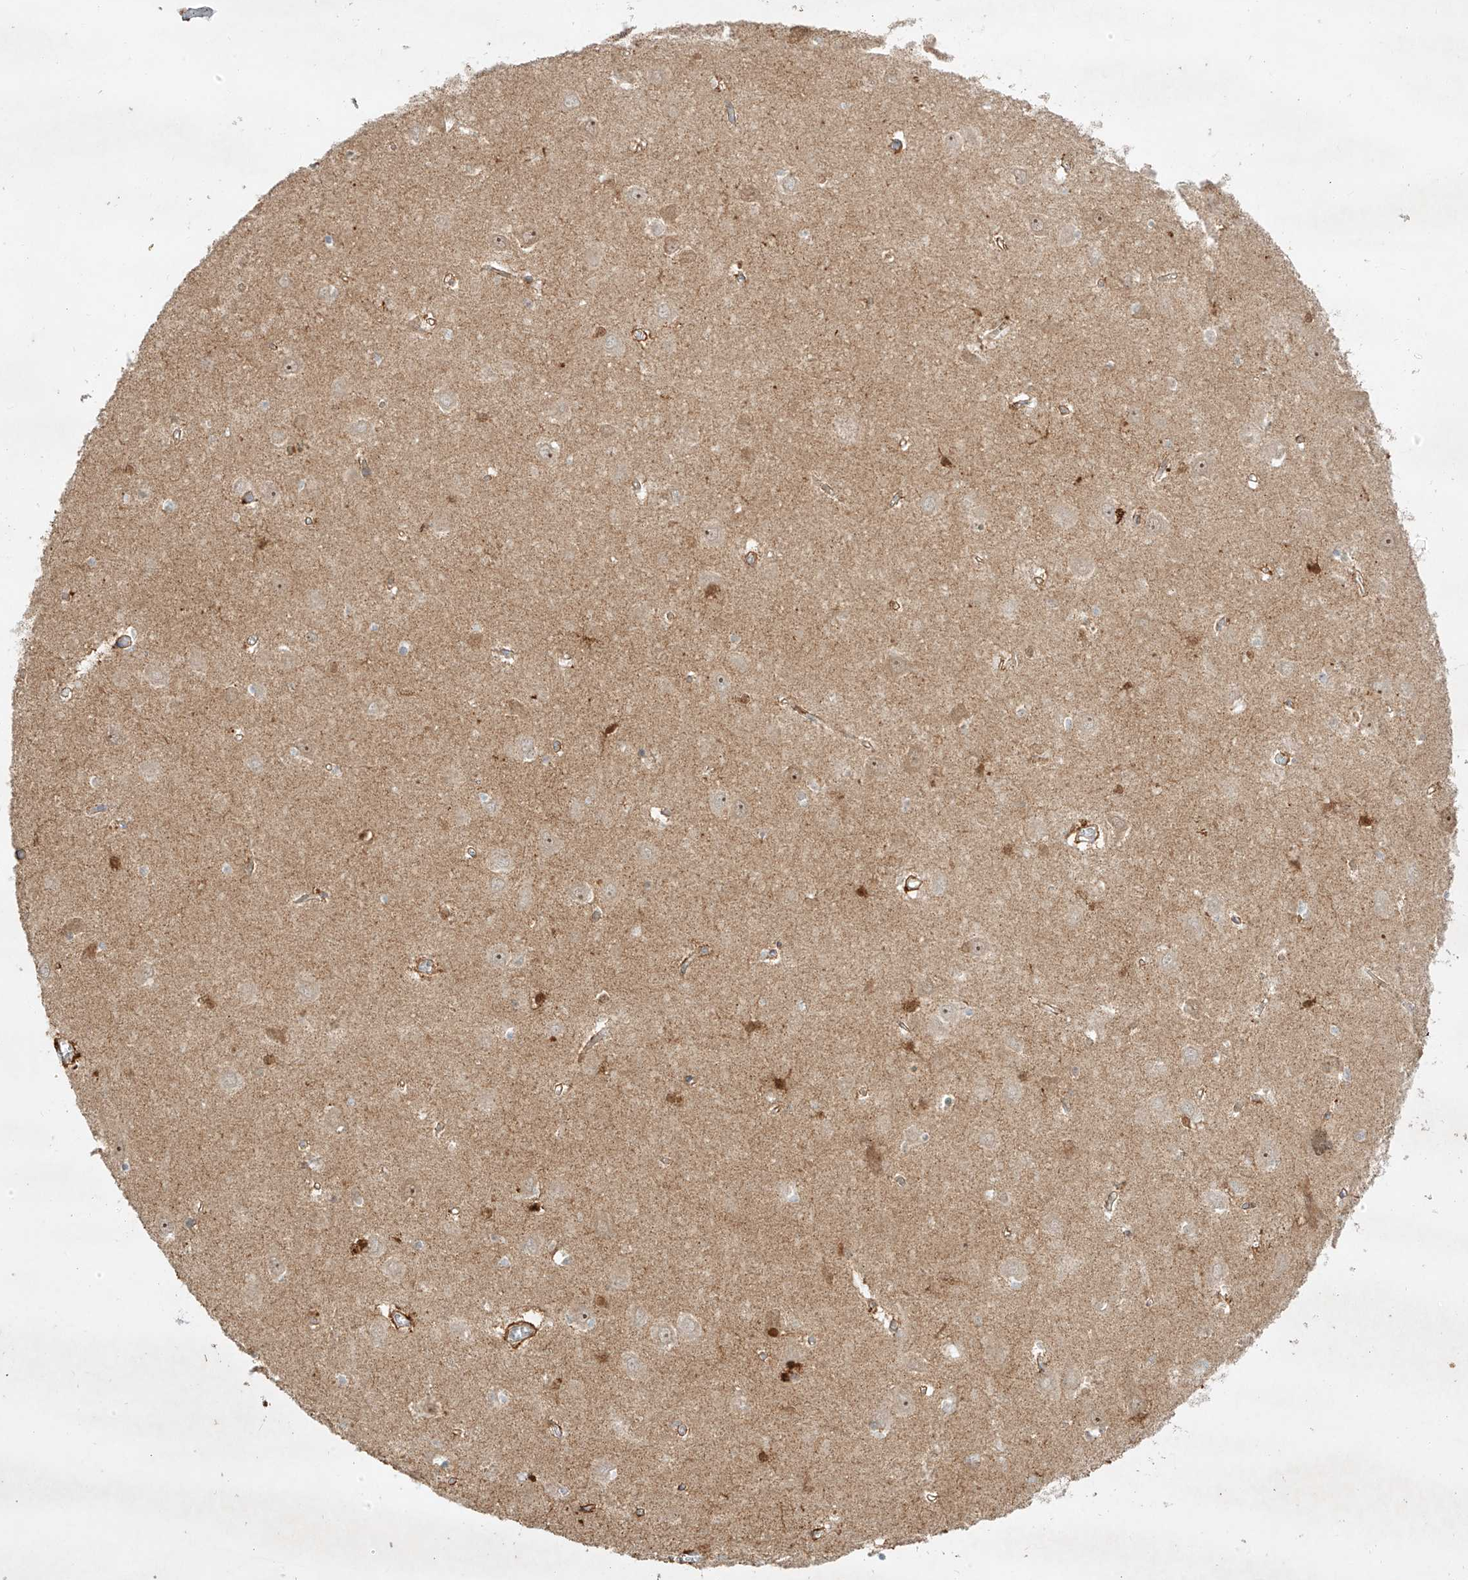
{"staining": {"intensity": "negative", "quantity": "none", "location": "none"}, "tissue": "hippocampus", "cell_type": "Glial cells", "image_type": "normal", "snomed": [{"axis": "morphology", "description": "Normal tissue, NOS"}, {"axis": "topography", "description": "Hippocampus"}], "caption": "This is a histopathology image of immunohistochemistry staining of normal hippocampus, which shows no expression in glial cells. Brightfield microscopy of immunohistochemistry stained with DAB (brown) and hematoxylin (blue), captured at high magnification.", "gene": "KPNA7", "patient": {"sex": "male", "age": 70}}